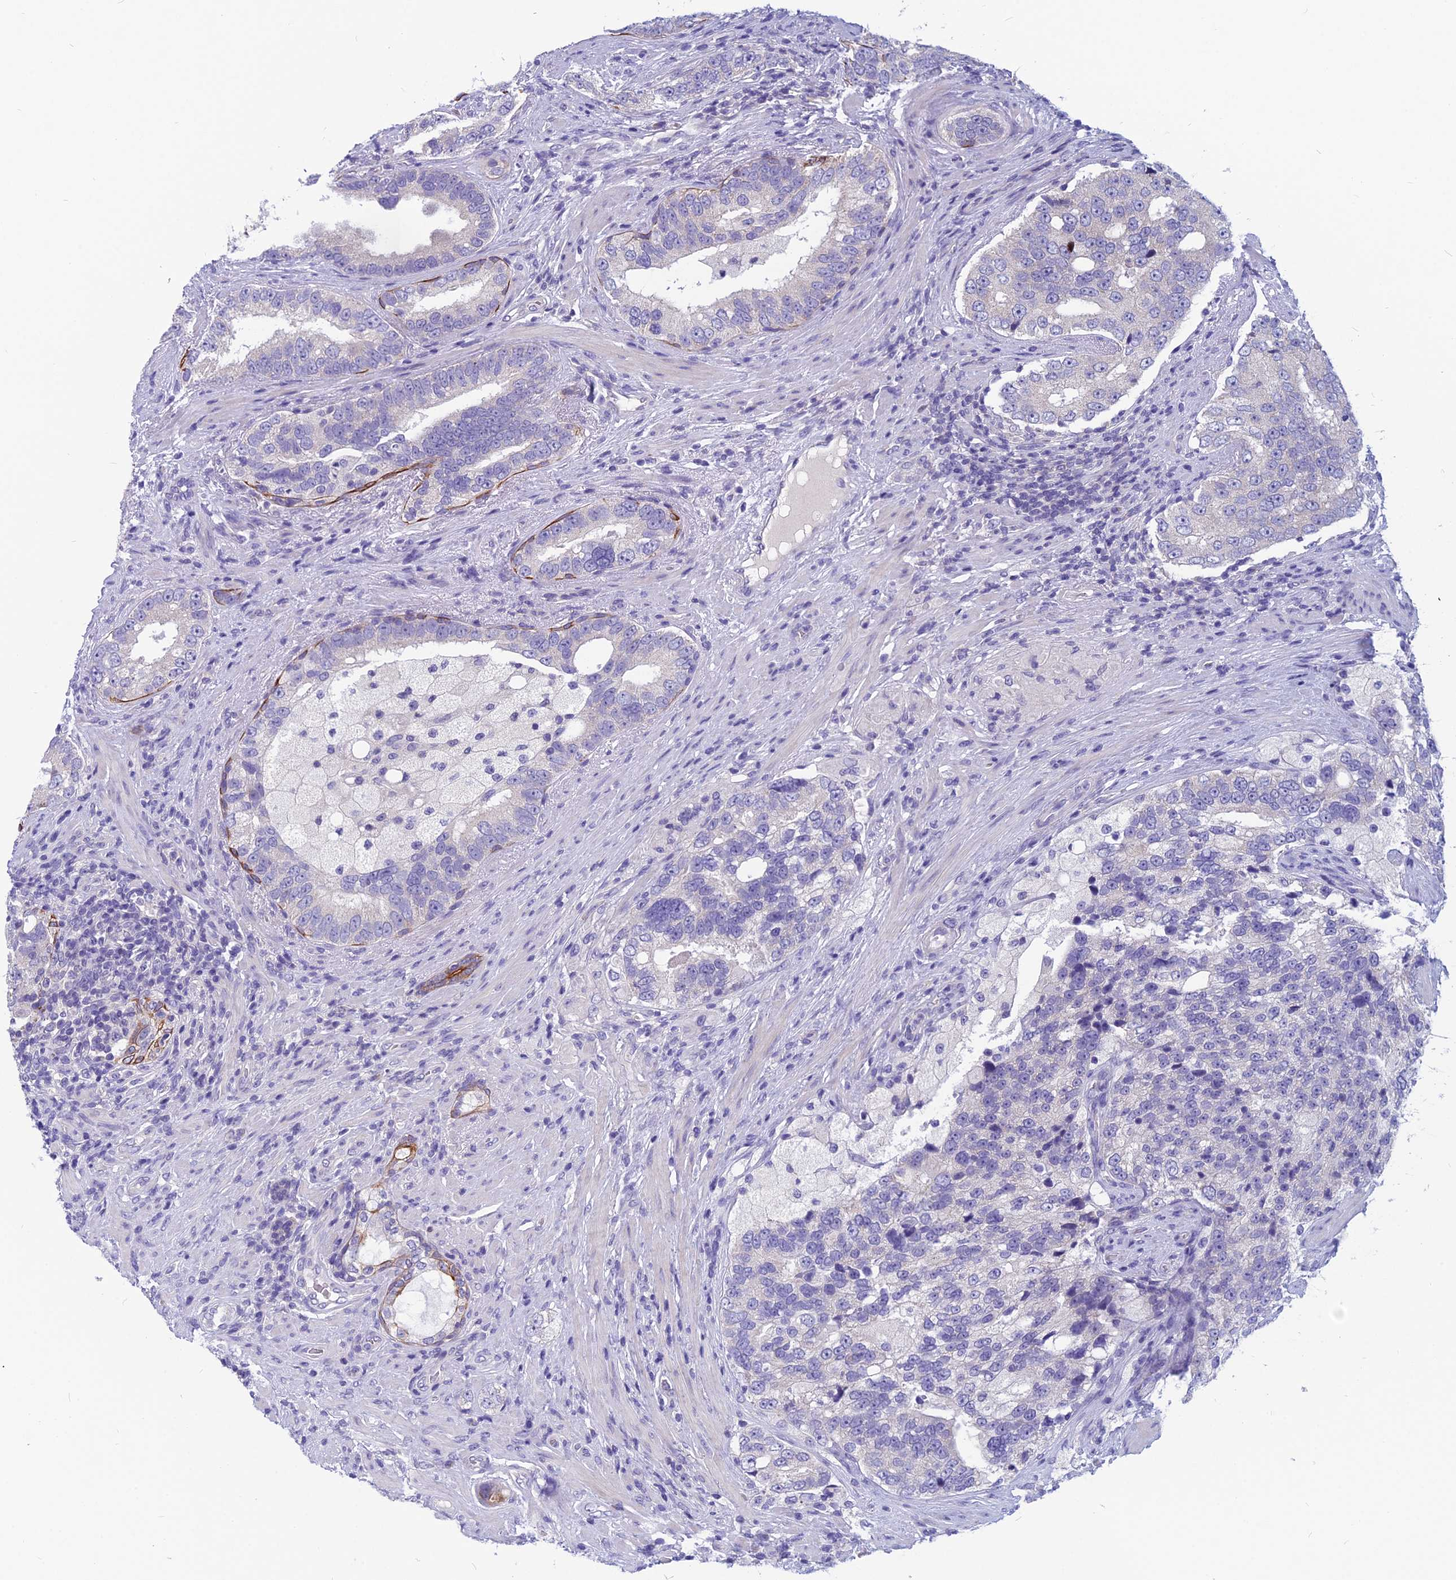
{"staining": {"intensity": "negative", "quantity": "none", "location": "none"}, "tissue": "prostate cancer", "cell_type": "Tumor cells", "image_type": "cancer", "snomed": [{"axis": "morphology", "description": "Adenocarcinoma, High grade"}, {"axis": "topography", "description": "Prostate"}], "caption": "A high-resolution photomicrograph shows immunohistochemistry staining of high-grade adenocarcinoma (prostate), which displays no significant positivity in tumor cells. The staining is performed using DAB (3,3'-diaminobenzidine) brown chromogen with nuclei counter-stained in using hematoxylin.", "gene": "RBM41", "patient": {"sex": "male", "age": 70}}